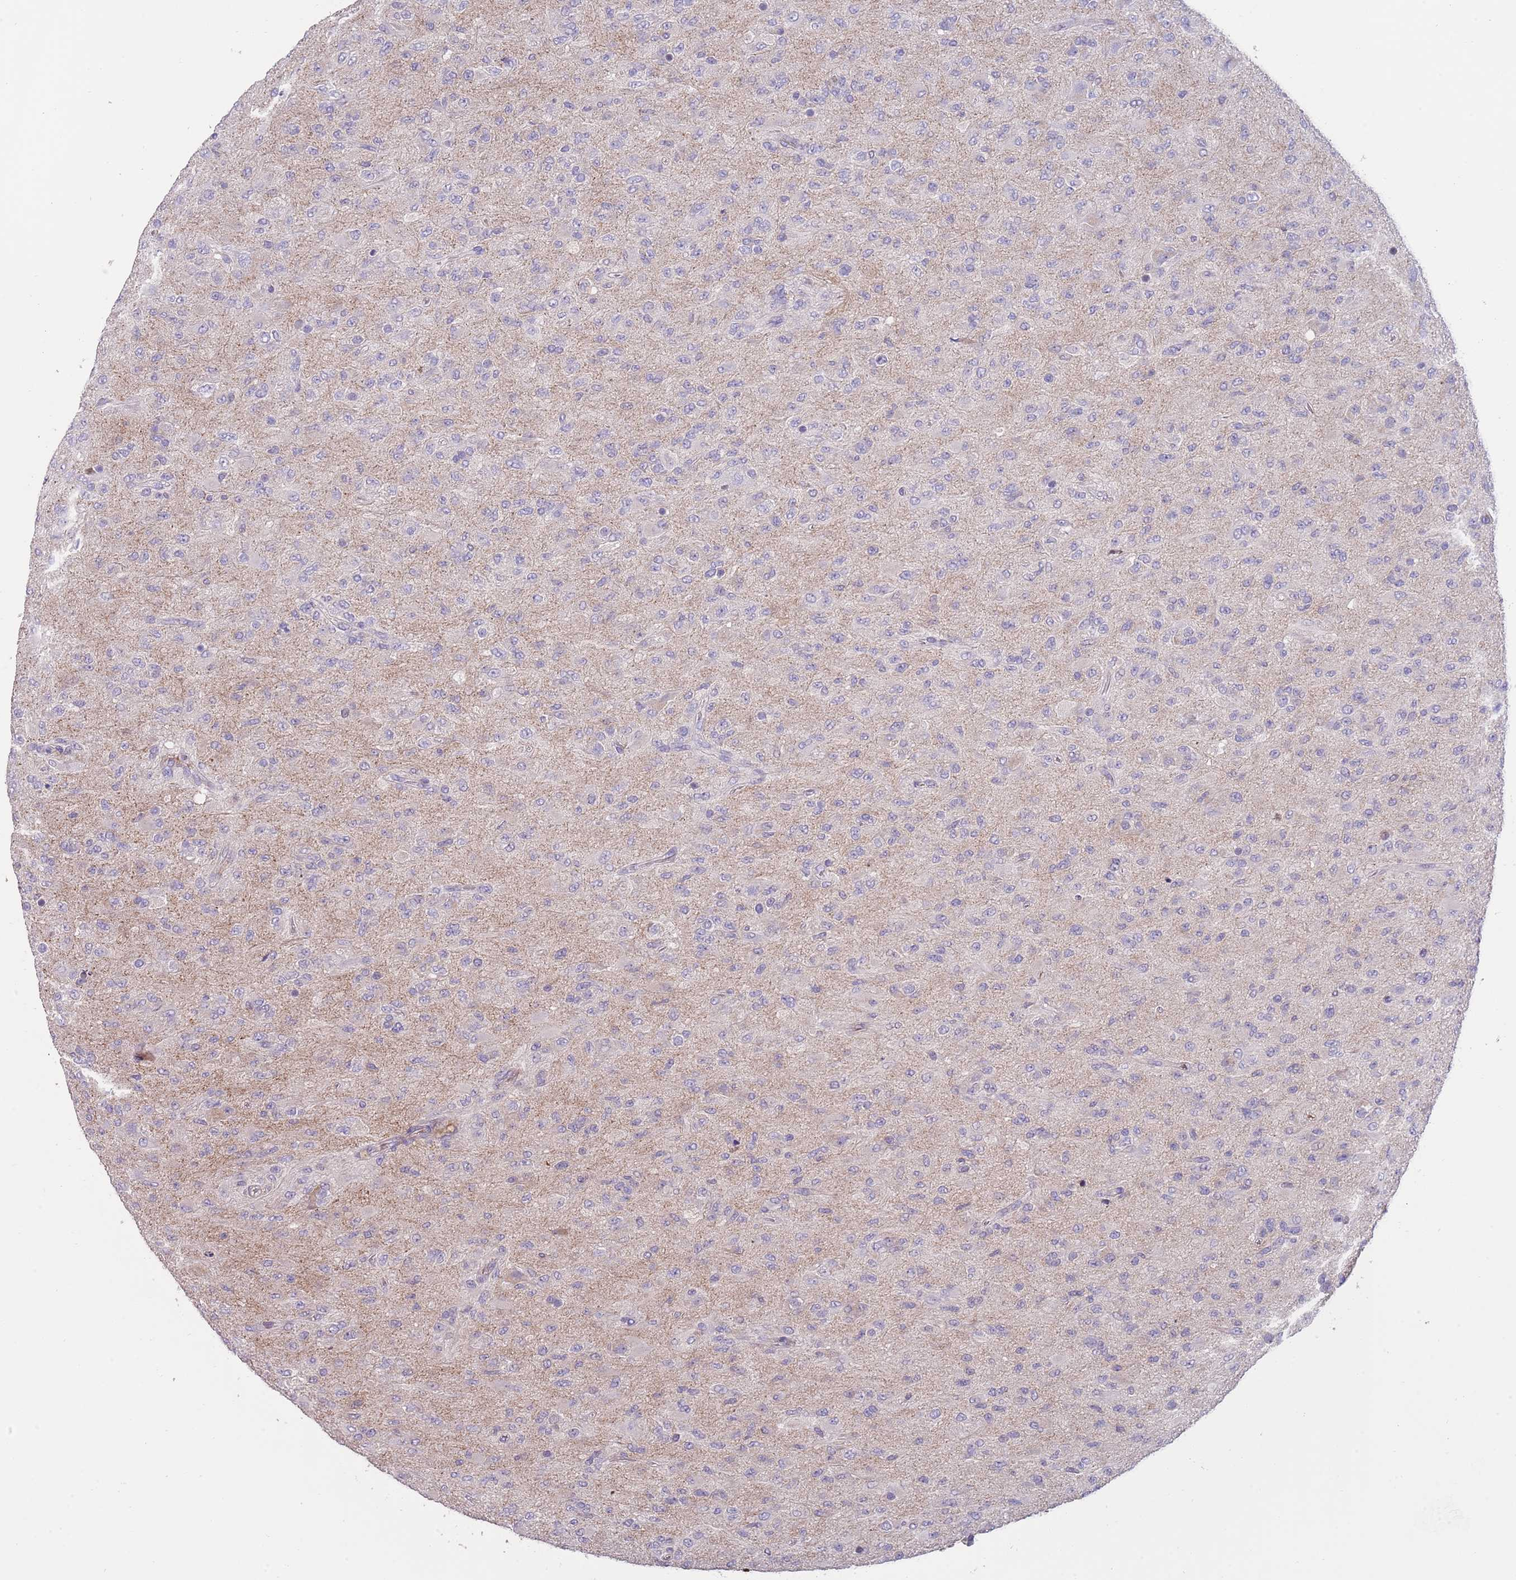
{"staining": {"intensity": "negative", "quantity": "none", "location": "none"}, "tissue": "glioma", "cell_type": "Tumor cells", "image_type": "cancer", "snomed": [{"axis": "morphology", "description": "Glioma, malignant, Low grade"}, {"axis": "topography", "description": "Brain"}], "caption": "Glioma stained for a protein using immunohistochemistry shows no staining tumor cells.", "gene": "SUSD1", "patient": {"sex": "male", "age": 65}}